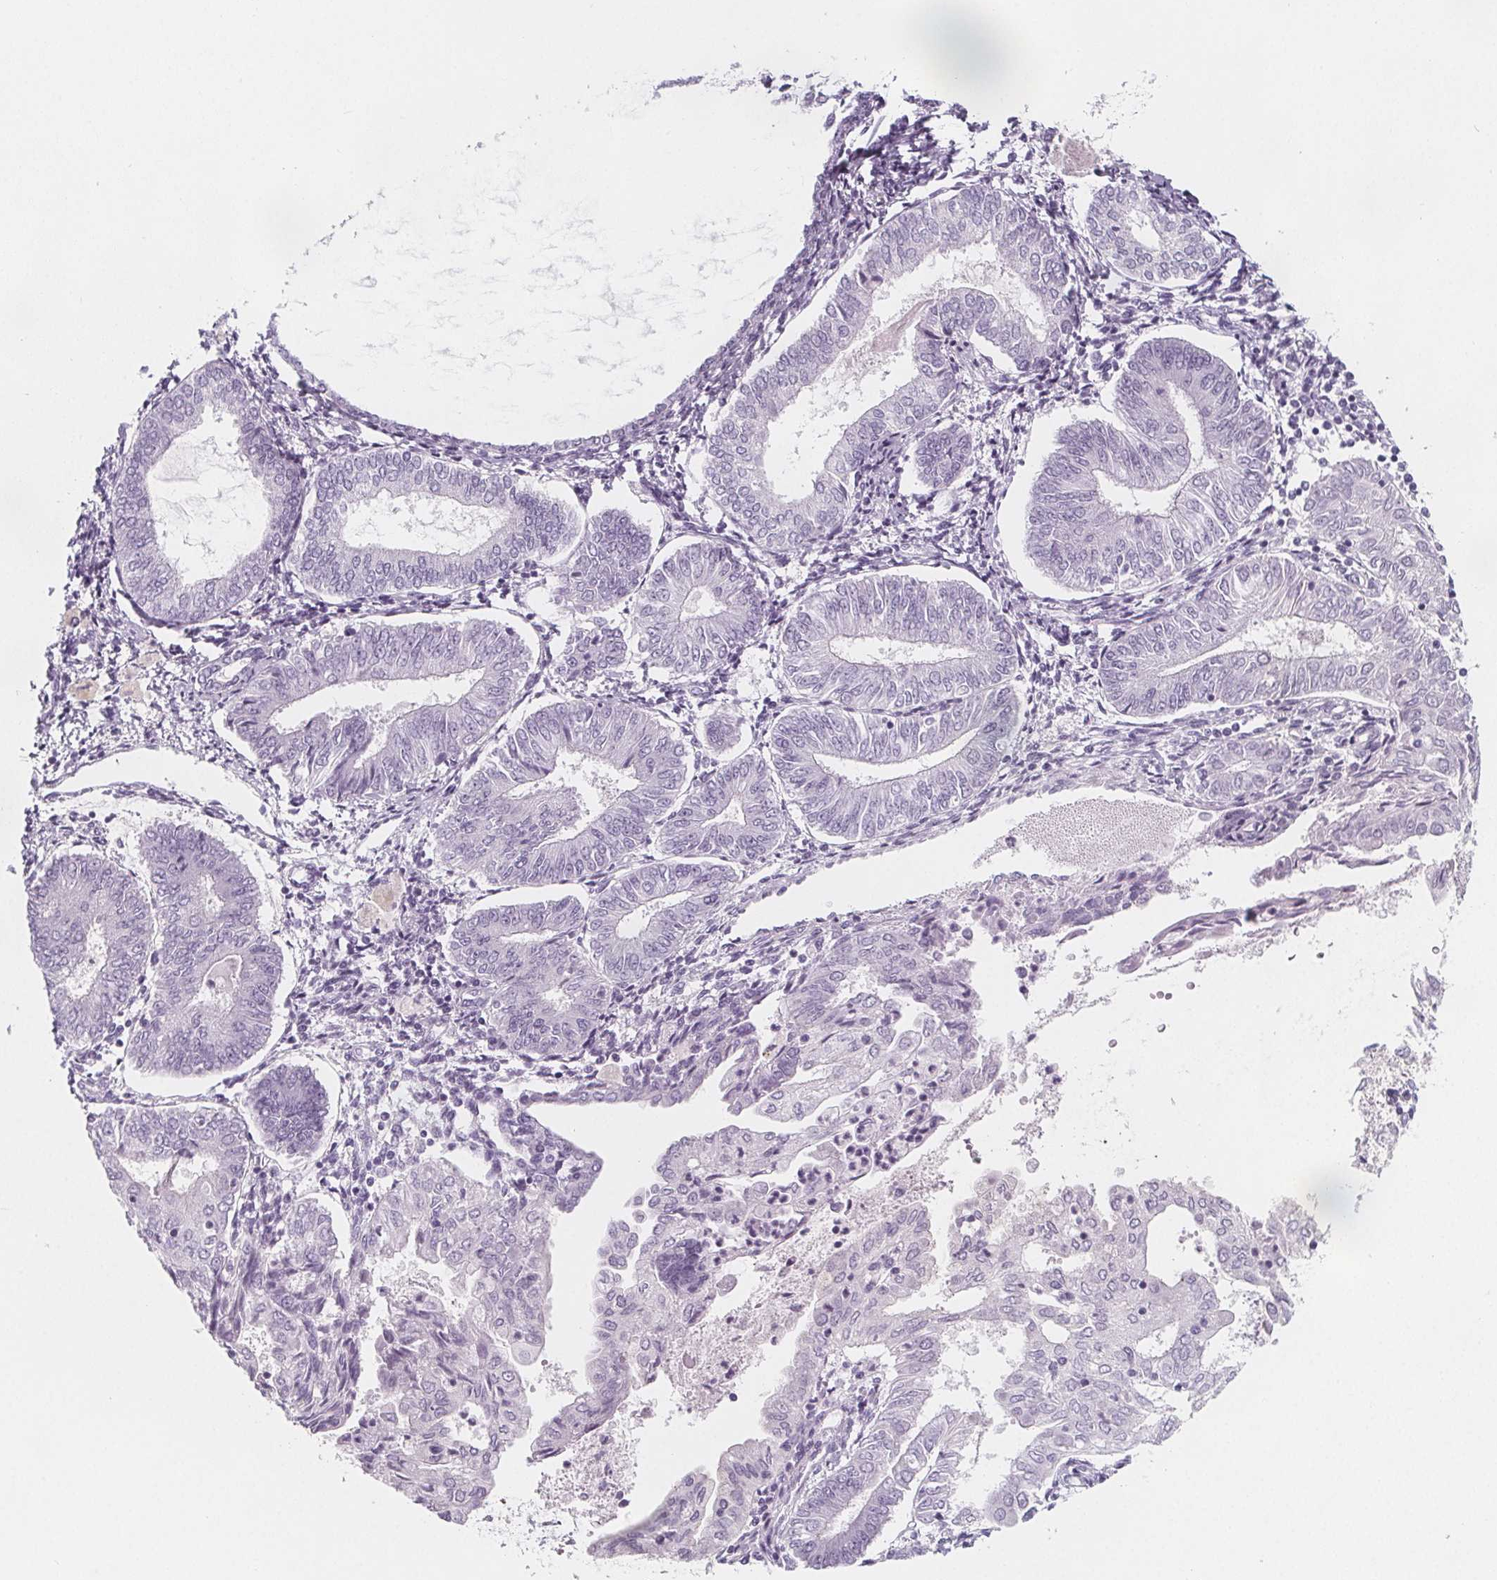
{"staining": {"intensity": "negative", "quantity": "none", "location": "none"}, "tissue": "endometrial cancer", "cell_type": "Tumor cells", "image_type": "cancer", "snomed": [{"axis": "morphology", "description": "Adenocarcinoma, NOS"}, {"axis": "topography", "description": "Endometrium"}], "caption": "There is no significant staining in tumor cells of endometrial cancer.", "gene": "IL17C", "patient": {"sex": "female", "age": 68}}